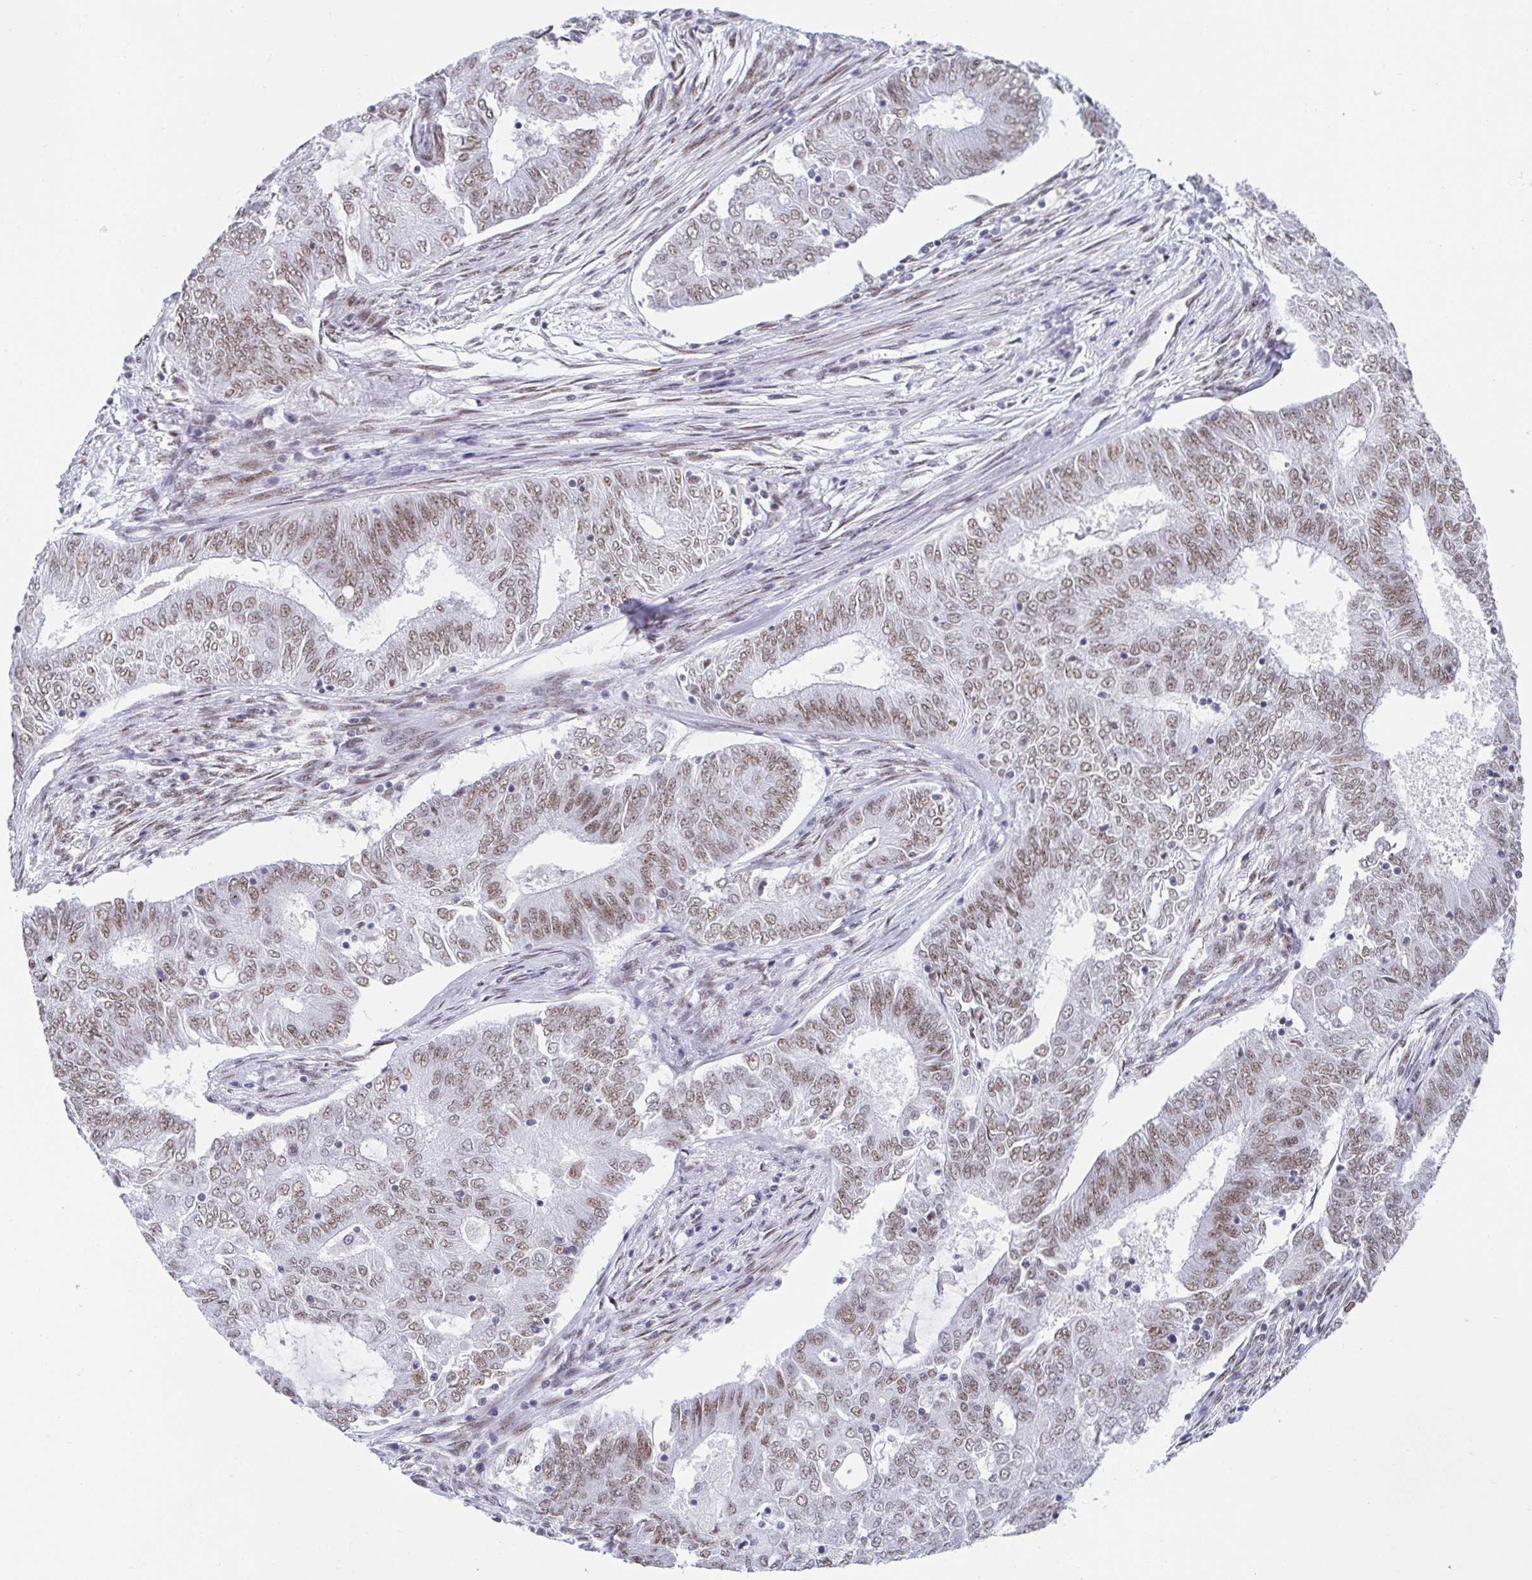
{"staining": {"intensity": "moderate", "quantity": ">75%", "location": "nuclear"}, "tissue": "endometrial cancer", "cell_type": "Tumor cells", "image_type": "cancer", "snomed": [{"axis": "morphology", "description": "Adenocarcinoma, NOS"}, {"axis": "topography", "description": "Endometrium"}], "caption": "Immunohistochemical staining of endometrial cancer displays medium levels of moderate nuclear protein positivity in about >75% of tumor cells.", "gene": "SLC7A10", "patient": {"sex": "female", "age": 62}}